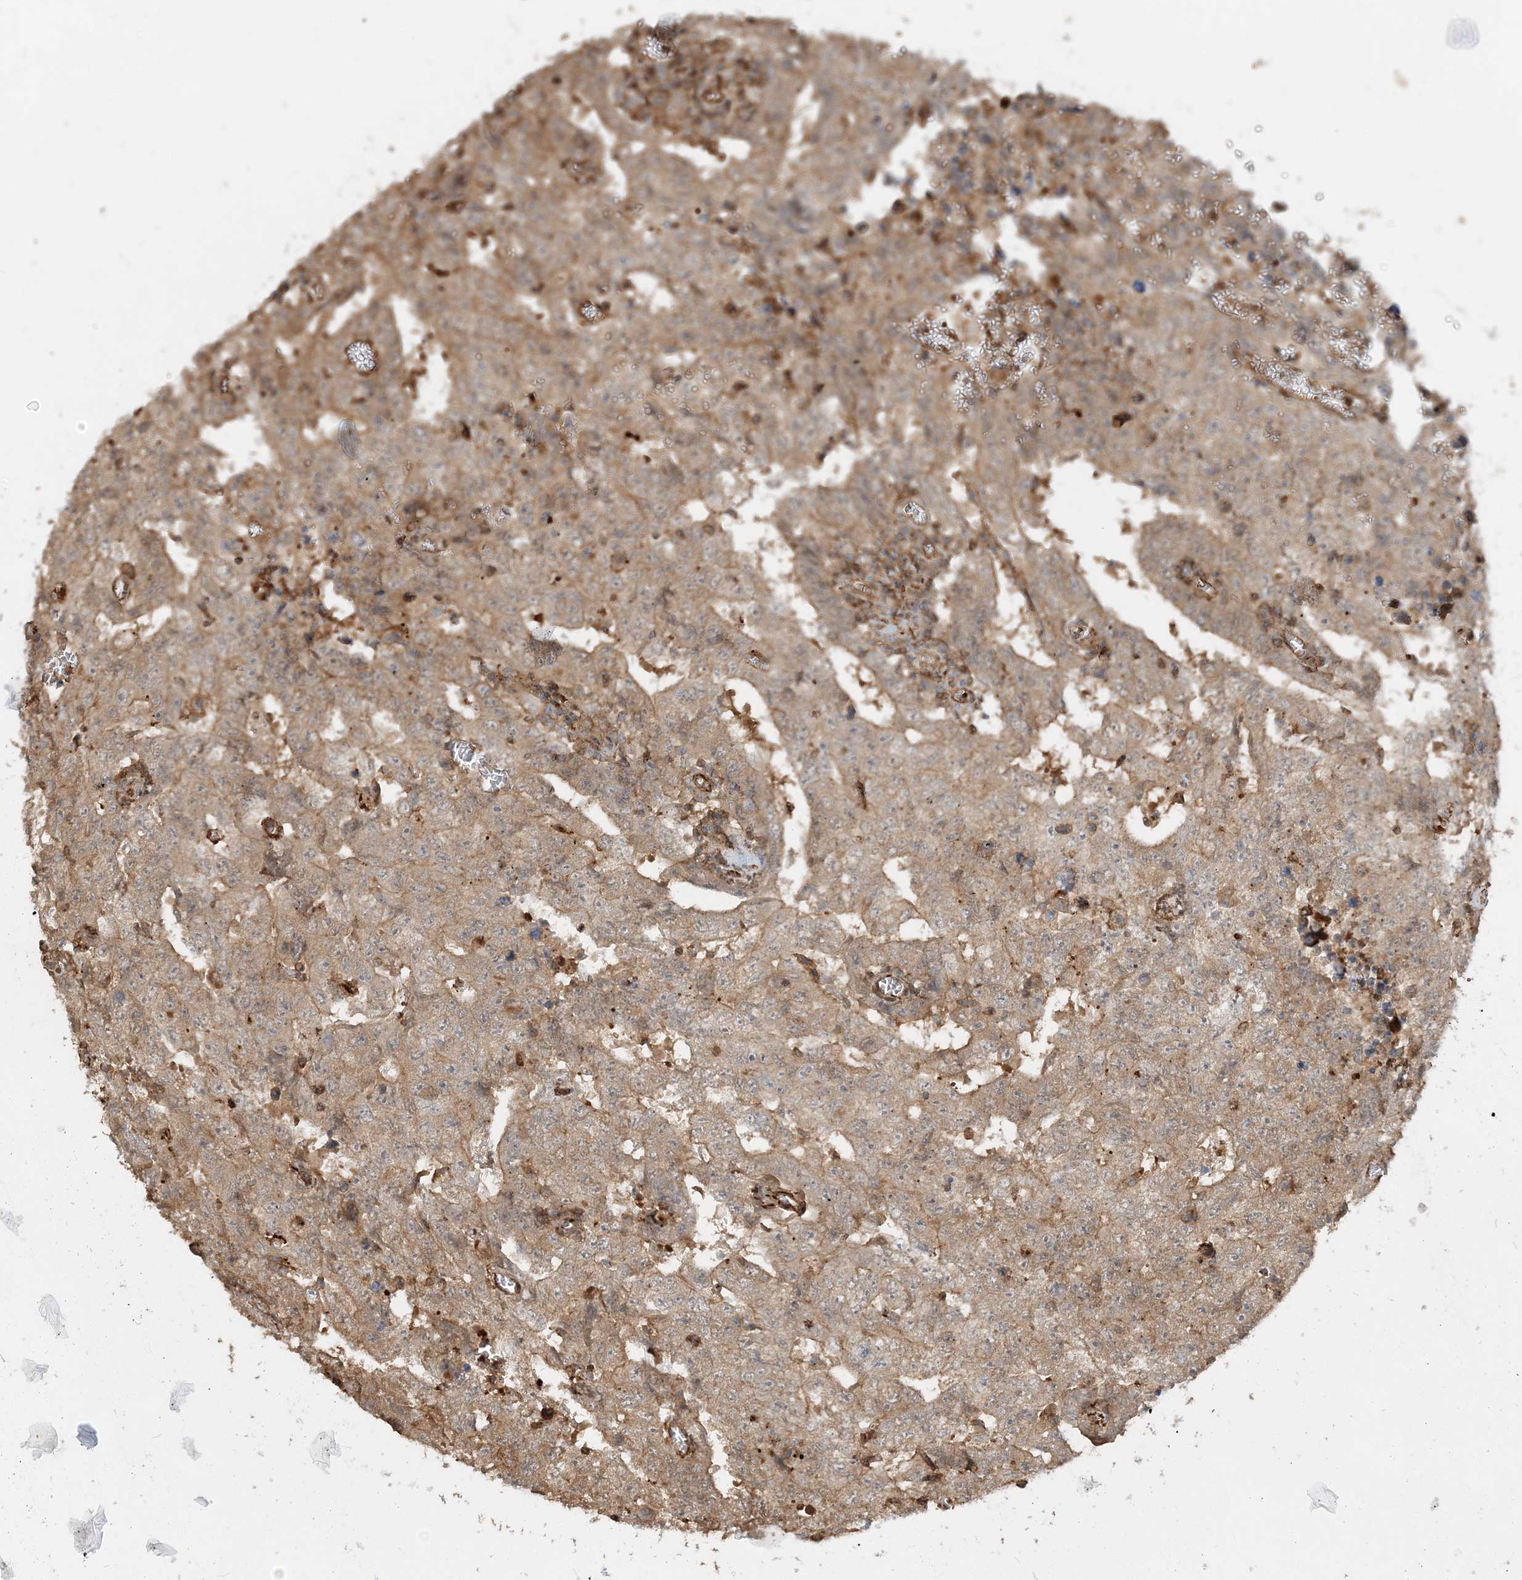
{"staining": {"intensity": "weak", "quantity": ">75%", "location": "cytoplasmic/membranous"}, "tissue": "testis cancer", "cell_type": "Tumor cells", "image_type": "cancer", "snomed": [{"axis": "morphology", "description": "Carcinoma, Embryonal, NOS"}, {"axis": "topography", "description": "Testis"}], "caption": "This photomicrograph shows testis cancer (embryonal carcinoma) stained with immunohistochemistry (IHC) to label a protein in brown. The cytoplasmic/membranous of tumor cells show weak positivity for the protein. Nuclei are counter-stained blue.", "gene": "DSTN", "patient": {"sex": "male", "age": 26}}